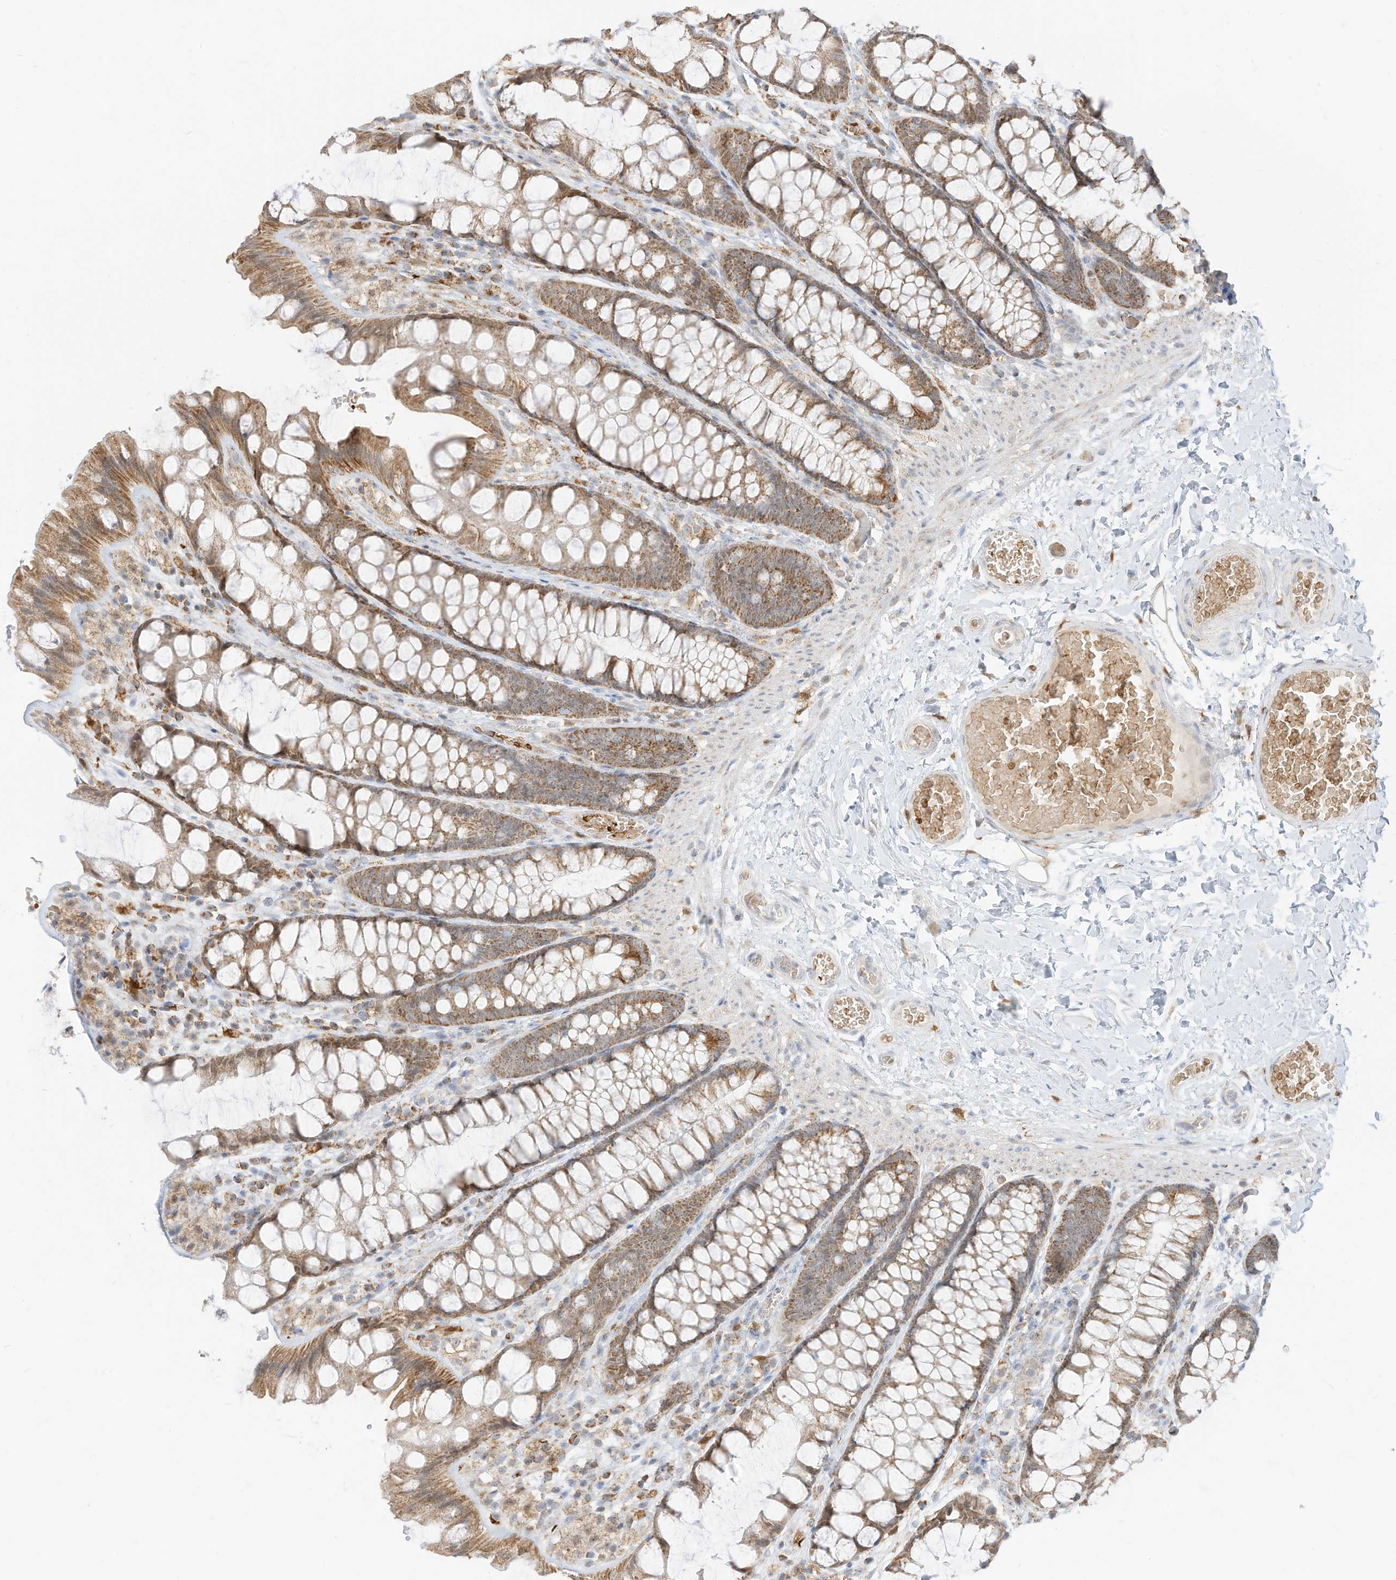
{"staining": {"intensity": "negative", "quantity": "none", "location": "none"}, "tissue": "colon", "cell_type": "Endothelial cells", "image_type": "normal", "snomed": [{"axis": "morphology", "description": "Normal tissue, NOS"}, {"axis": "topography", "description": "Colon"}], "caption": "Immunohistochemistry (IHC) of unremarkable human colon displays no expression in endothelial cells.", "gene": "MTUS2", "patient": {"sex": "male", "age": 47}}